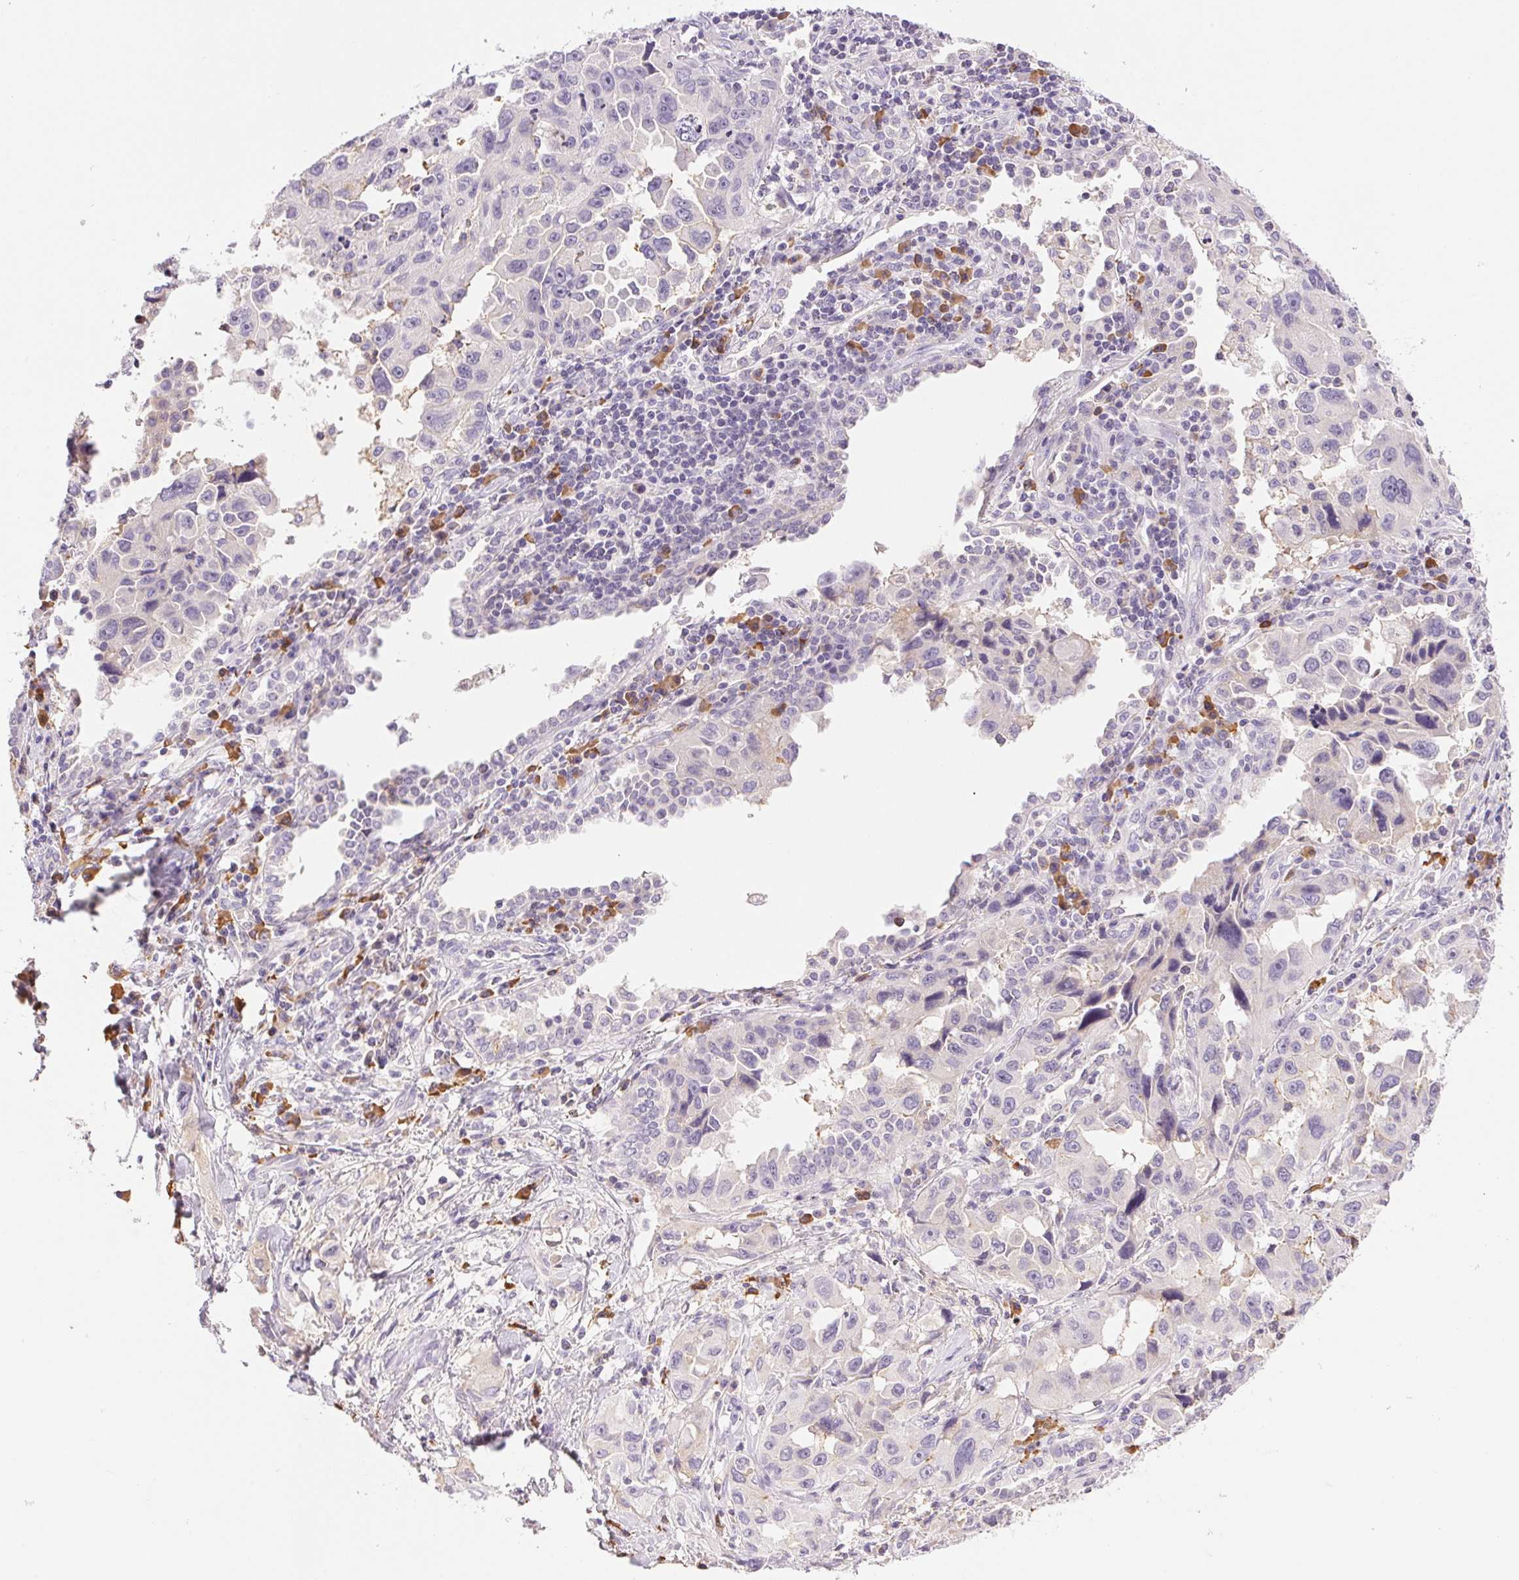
{"staining": {"intensity": "negative", "quantity": "none", "location": "none"}, "tissue": "lung cancer", "cell_type": "Tumor cells", "image_type": "cancer", "snomed": [{"axis": "morphology", "description": "Adenocarcinoma, NOS"}, {"axis": "topography", "description": "Lung"}], "caption": "Immunohistochemical staining of human lung adenocarcinoma demonstrates no significant positivity in tumor cells.", "gene": "IFIT1B", "patient": {"sex": "female", "age": 73}}